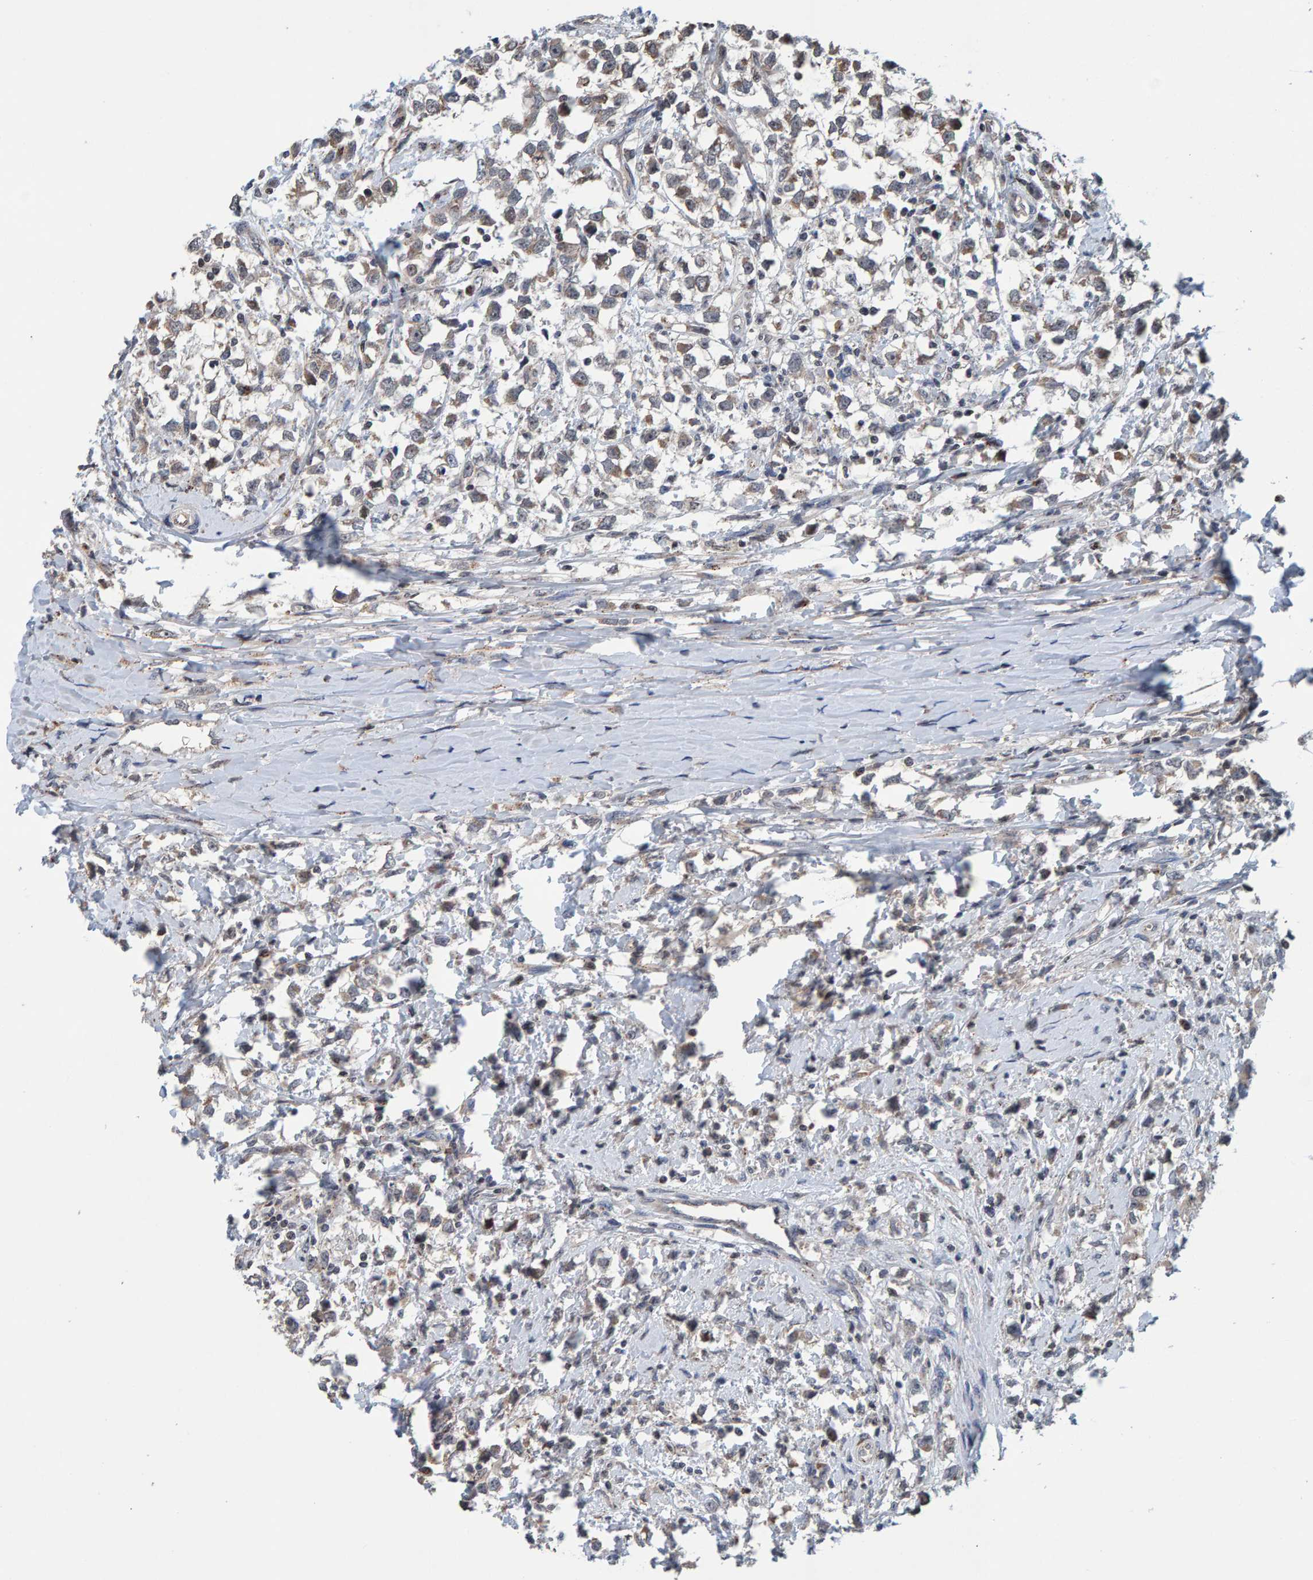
{"staining": {"intensity": "weak", "quantity": "<25%", "location": "cytoplasmic/membranous"}, "tissue": "testis cancer", "cell_type": "Tumor cells", "image_type": "cancer", "snomed": [{"axis": "morphology", "description": "Seminoma, NOS"}, {"axis": "morphology", "description": "Carcinoma, Embryonal, NOS"}, {"axis": "topography", "description": "Testis"}], "caption": "Histopathology image shows no significant protein positivity in tumor cells of seminoma (testis).", "gene": "CCDC25", "patient": {"sex": "male", "age": 51}}